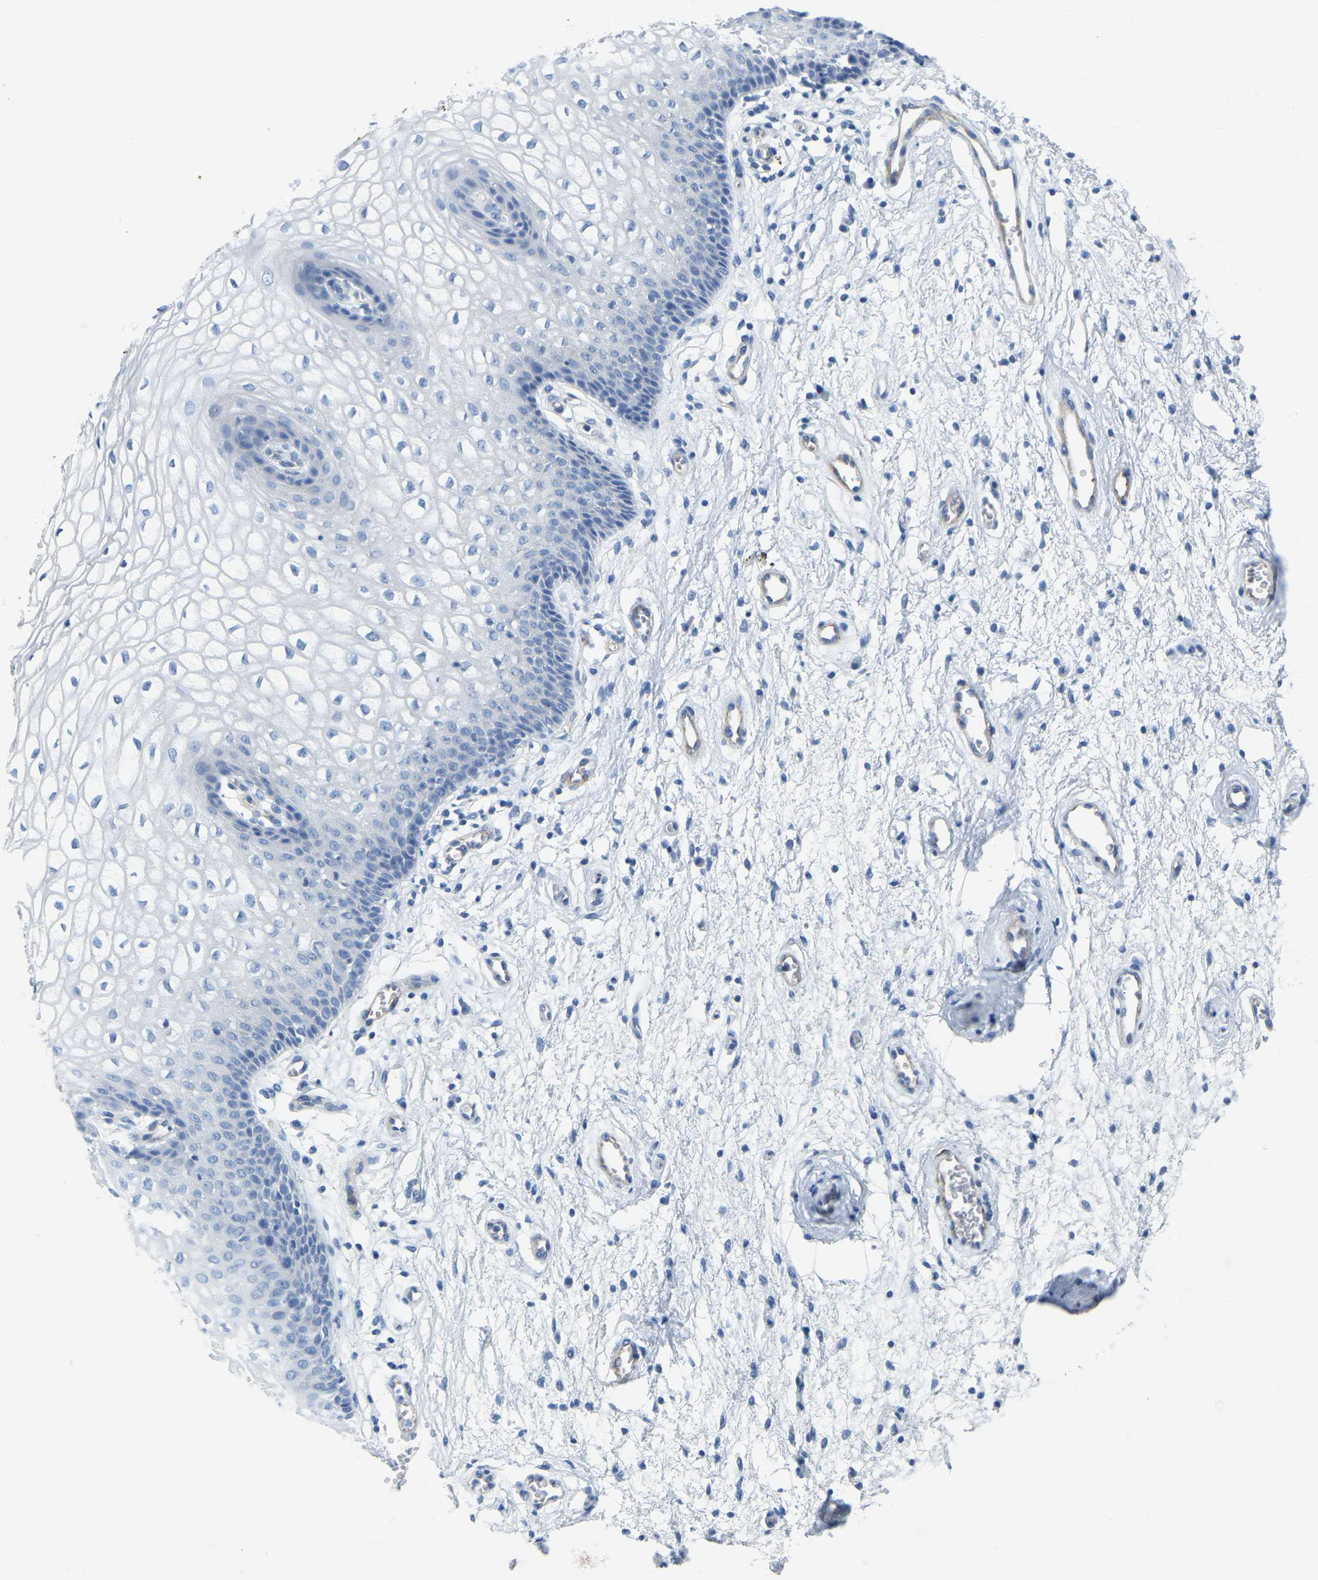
{"staining": {"intensity": "negative", "quantity": "none", "location": "none"}, "tissue": "vagina", "cell_type": "Squamous epithelial cells", "image_type": "normal", "snomed": [{"axis": "morphology", "description": "Normal tissue, NOS"}, {"axis": "topography", "description": "Vagina"}], "caption": "Squamous epithelial cells are negative for brown protein staining in normal vagina.", "gene": "MYL3", "patient": {"sex": "female", "age": 34}}